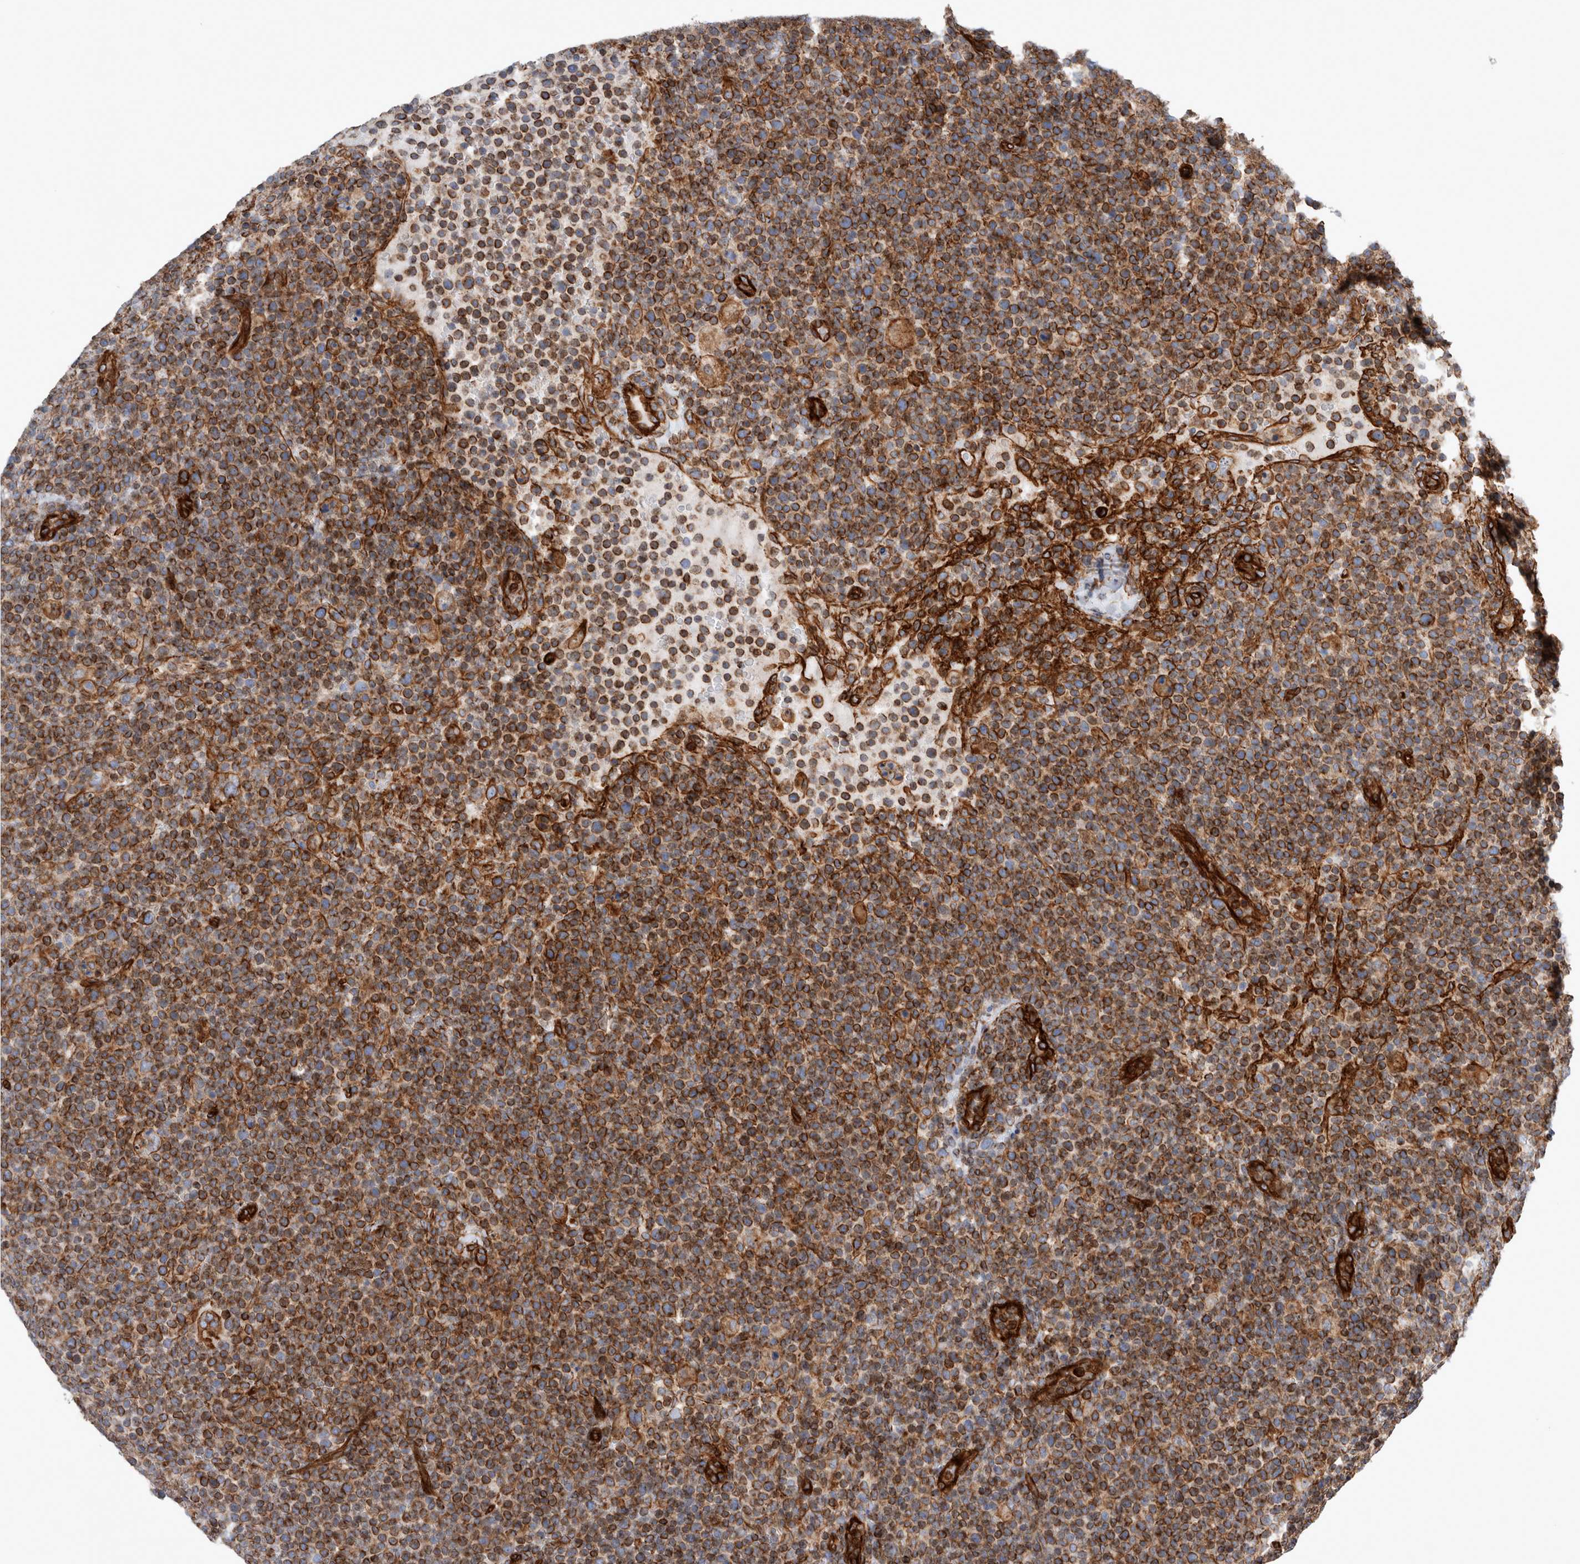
{"staining": {"intensity": "strong", "quantity": ">75%", "location": "cytoplasmic/membranous"}, "tissue": "lymphoma", "cell_type": "Tumor cells", "image_type": "cancer", "snomed": [{"axis": "morphology", "description": "Malignant lymphoma, non-Hodgkin's type, High grade"}, {"axis": "topography", "description": "Lymph node"}], "caption": "A histopathology image of human lymphoma stained for a protein reveals strong cytoplasmic/membranous brown staining in tumor cells.", "gene": "PLEC", "patient": {"sex": "male", "age": 61}}